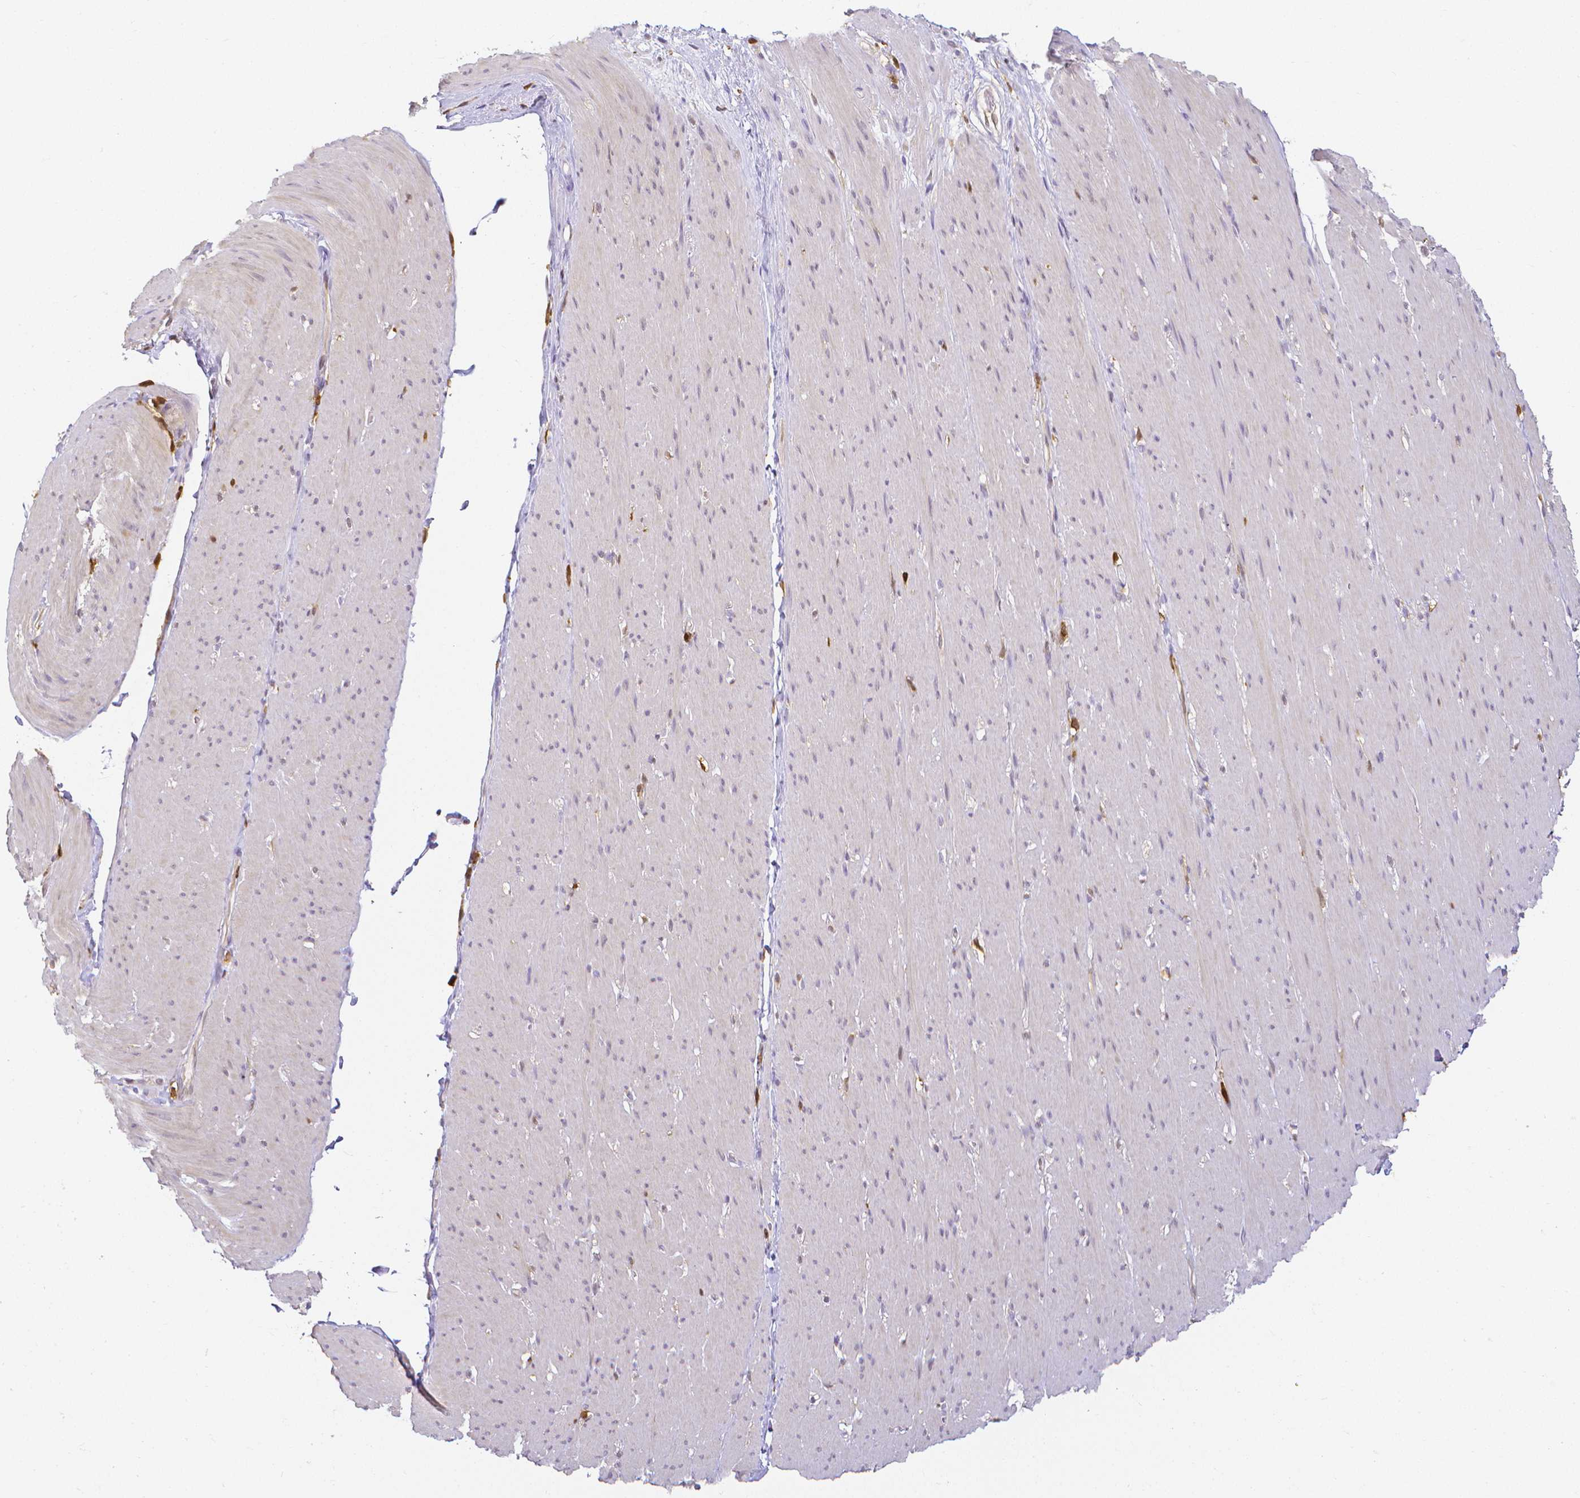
{"staining": {"intensity": "negative", "quantity": "none", "location": "none"}, "tissue": "smooth muscle", "cell_type": "Smooth muscle cells", "image_type": "normal", "snomed": [{"axis": "morphology", "description": "Normal tissue, NOS"}, {"axis": "topography", "description": "Smooth muscle"}, {"axis": "topography", "description": "Rectum"}], "caption": "Micrograph shows no significant protein staining in smooth muscle cells of benign smooth muscle. (Brightfield microscopy of DAB immunohistochemistry (IHC) at high magnification).", "gene": "COTL1", "patient": {"sex": "male", "age": 53}}